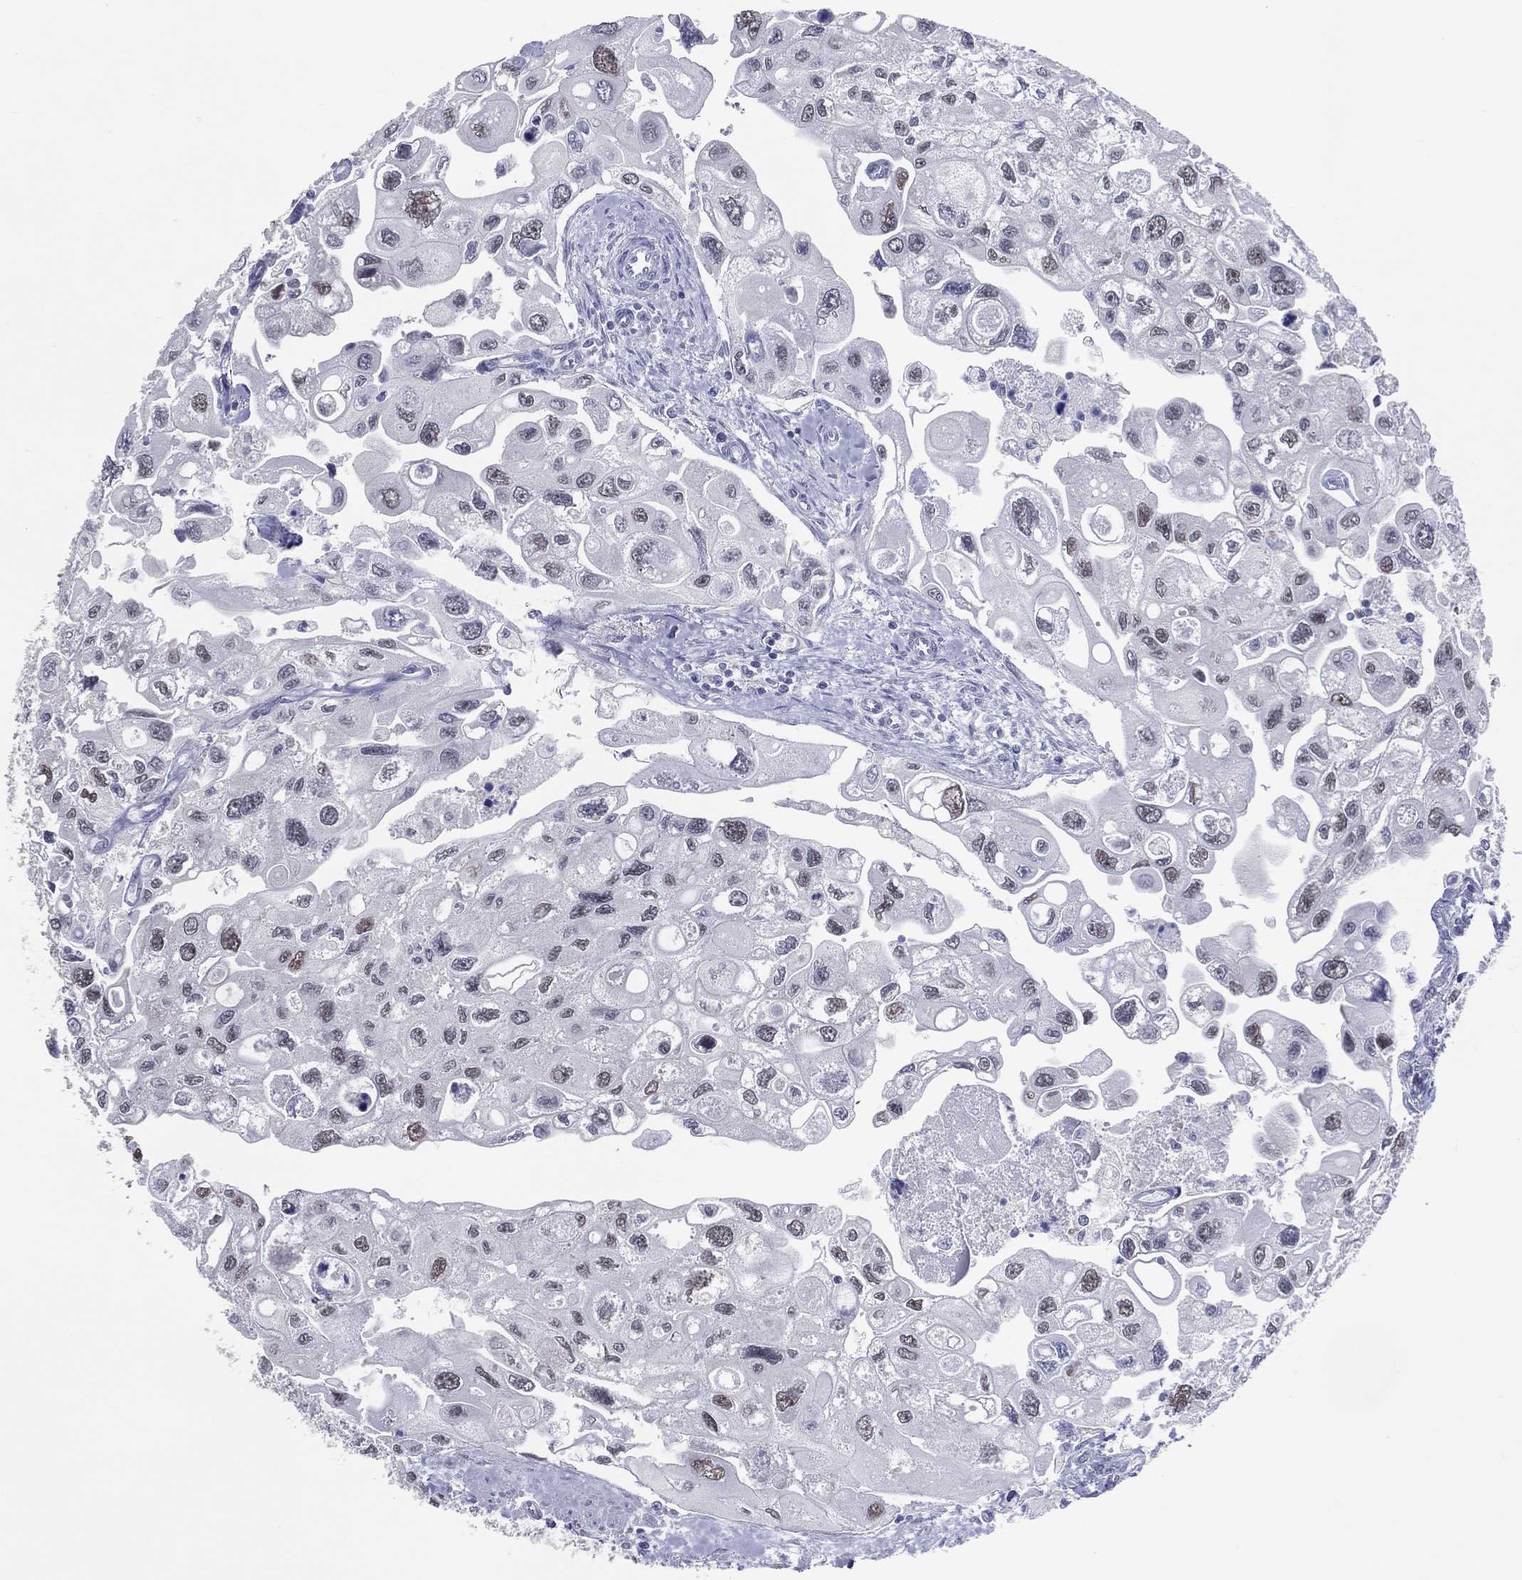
{"staining": {"intensity": "weak", "quantity": "<25%", "location": "nuclear"}, "tissue": "urothelial cancer", "cell_type": "Tumor cells", "image_type": "cancer", "snomed": [{"axis": "morphology", "description": "Urothelial carcinoma, High grade"}, {"axis": "topography", "description": "Urinary bladder"}], "caption": "There is no significant expression in tumor cells of urothelial cancer.", "gene": "CFAP58", "patient": {"sex": "male", "age": 59}}